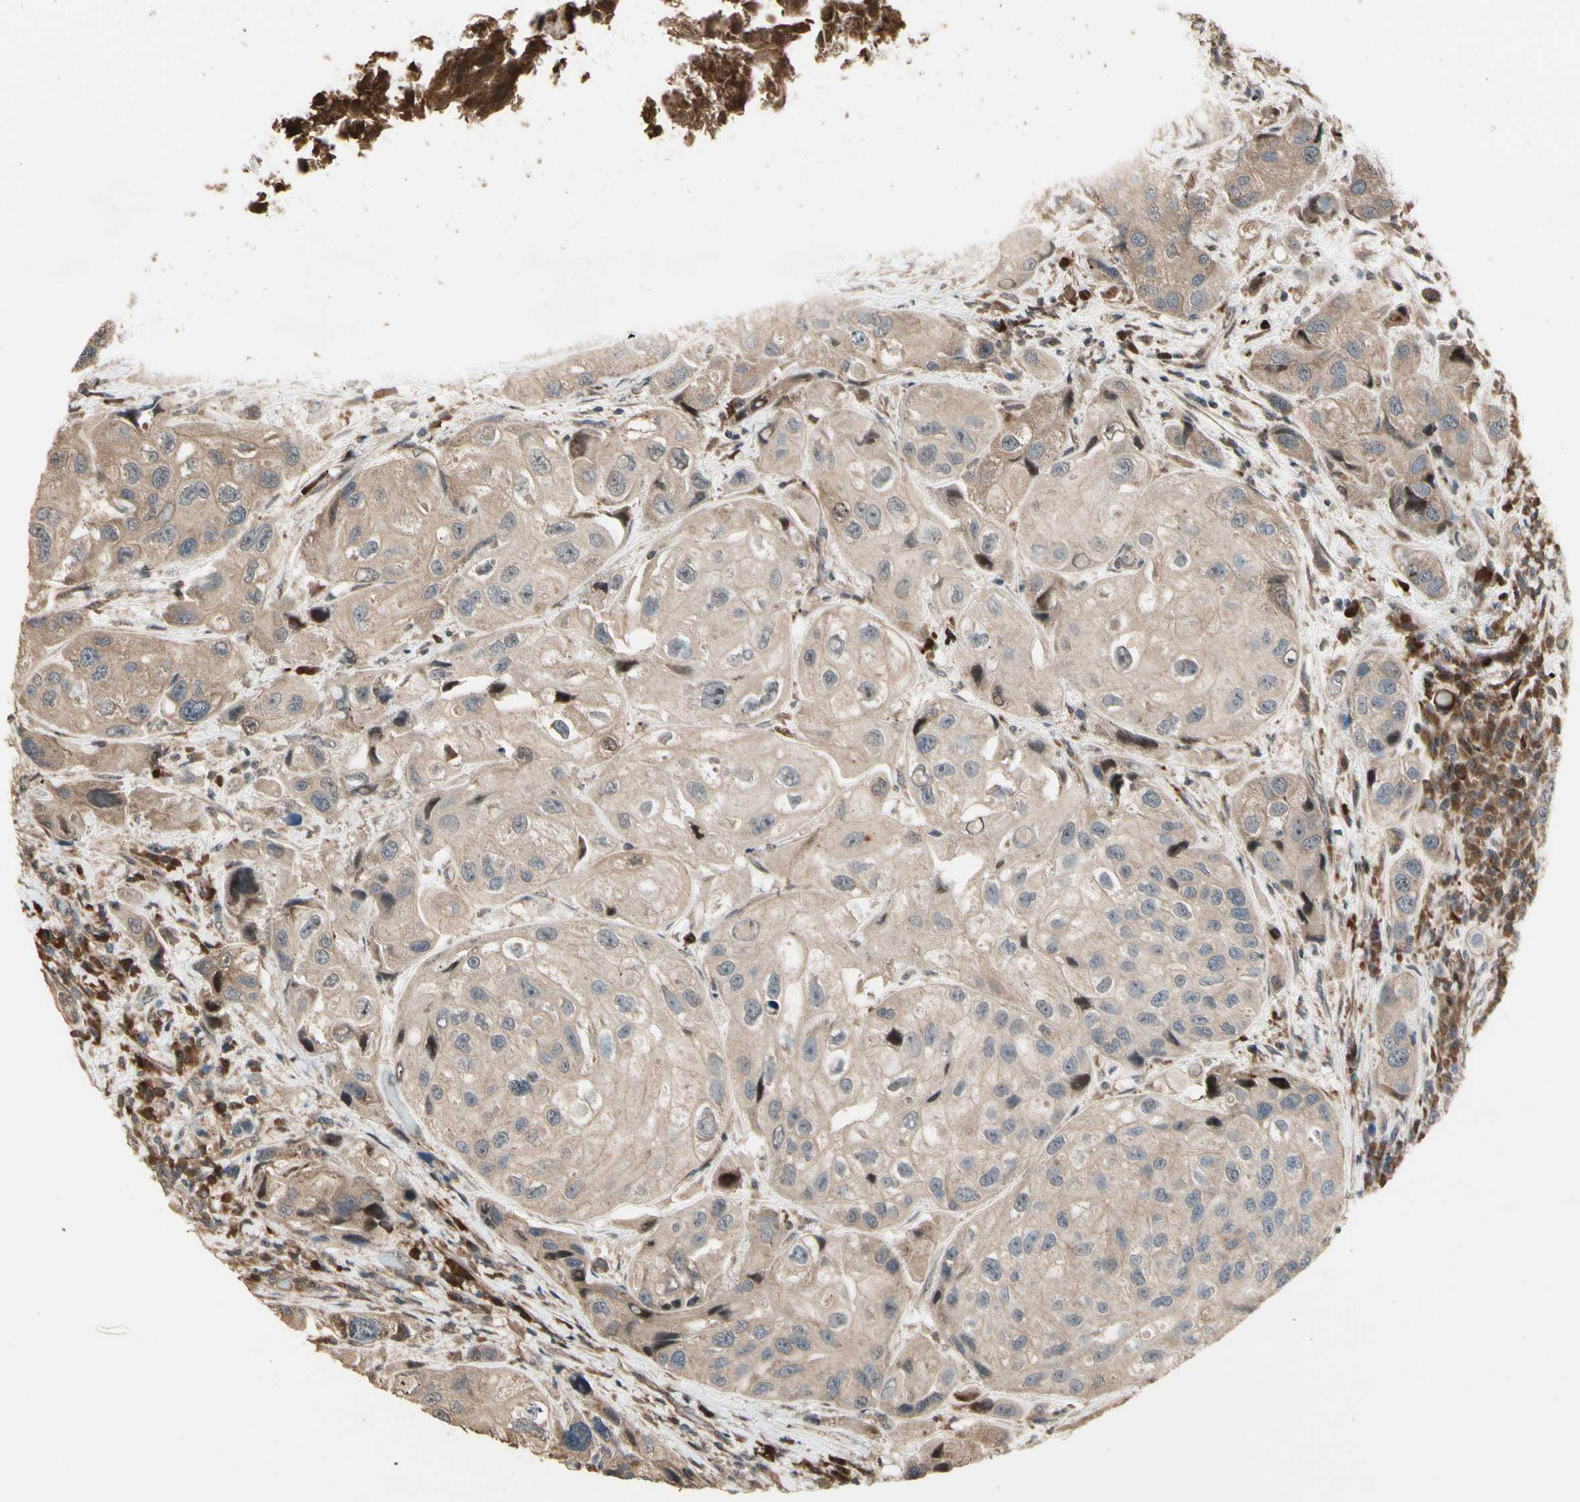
{"staining": {"intensity": "weak", "quantity": ">75%", "location": "cytoplasmic/membranous"}, "tissue": "urothelial cancer", "cell_type": "Tumor cells", "image_type": "cancer", "snomed": [{"axis": "morphology", "description": "Urothelial carcinoma, High grade"}, {"axis": "topography", "description": "Urinary bladder"}], "caption": "Urothelial carcinoma (high-grade) stained for a protein demonstrates weak cytoplasmic/membranous positivity in tumor cells.", "gene": "CSF1R", "patient": {"sex": "female", "age": 64}}